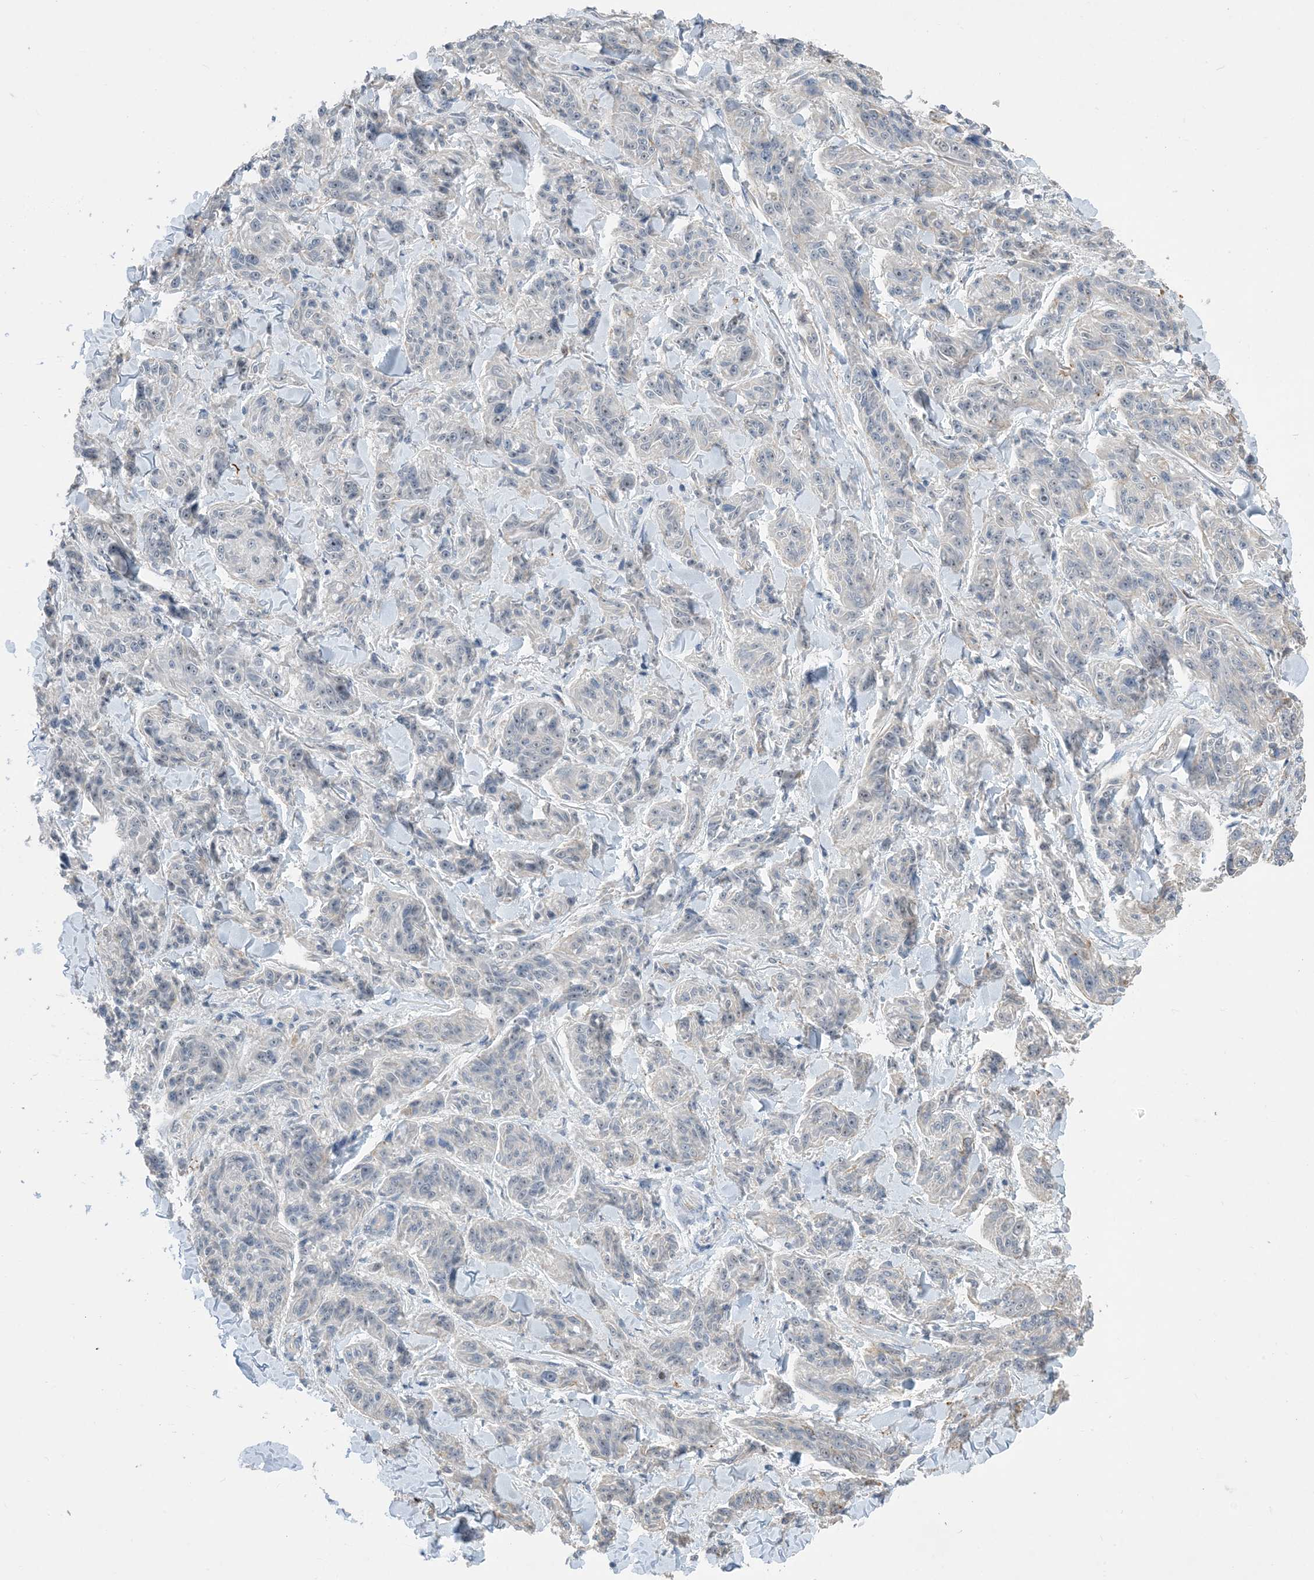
{"staining": {"intensity": "negative", "quantity": "none", "location": "none"}, "tissue": "melanoma", "cell_type": "Tumor cells", "image_type": "cancer", "snomed": [{"axis": "morphology", "description": "Malignant melanoma, NOS"}, {"axis": "topography", "description": "Skin"}], "caption": "Malignant melanoma was stained to show a protein in brown. There is no significant expression in tumor cells.", "gene": "SLC25A53", "patient": {"sex": "male", "age": 53}}